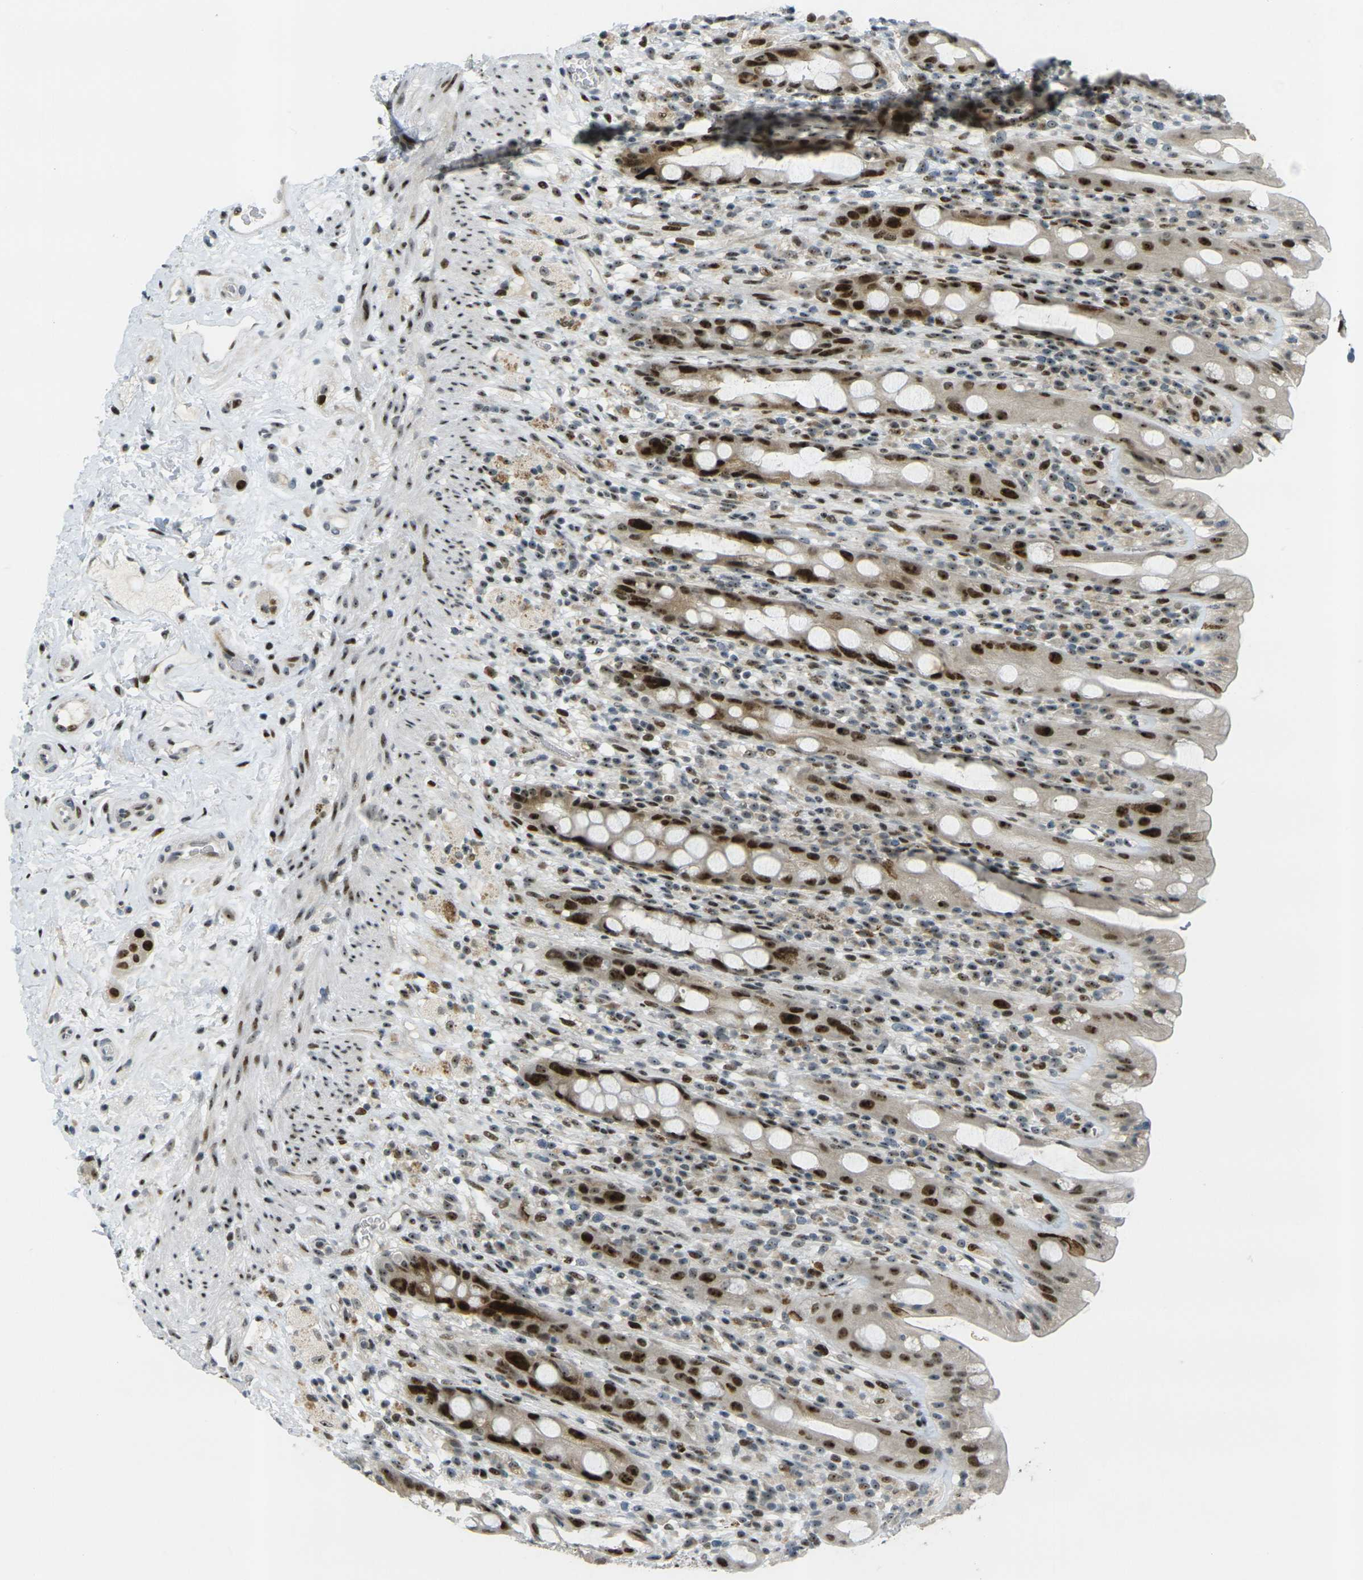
{"staining": {"intensity": "strong", "quantity": ">75%", "location": "cytoplasmic/membranous,nuclear"}, "tissue": "rectum", "cell_type": "Glandular cells", "image_type": "normal", "snomed": [{"axis": "morphology", "description": "Normal tissue, NOS"}, {"axis": "topography", "description": "Rectum"}], "caption": "High-power microscopy captured an immunohistochemistry (IHC) photomicrograph of unremarkable rectum, revealing strong cytoplasmic/membranous,nuclear positivity in approximately >75% of glandular cells. (DAB IHC with brightfield microscopy, high magnification).", "gene": "UBE2C", "patient": {"sex": "male", "age": 44}}